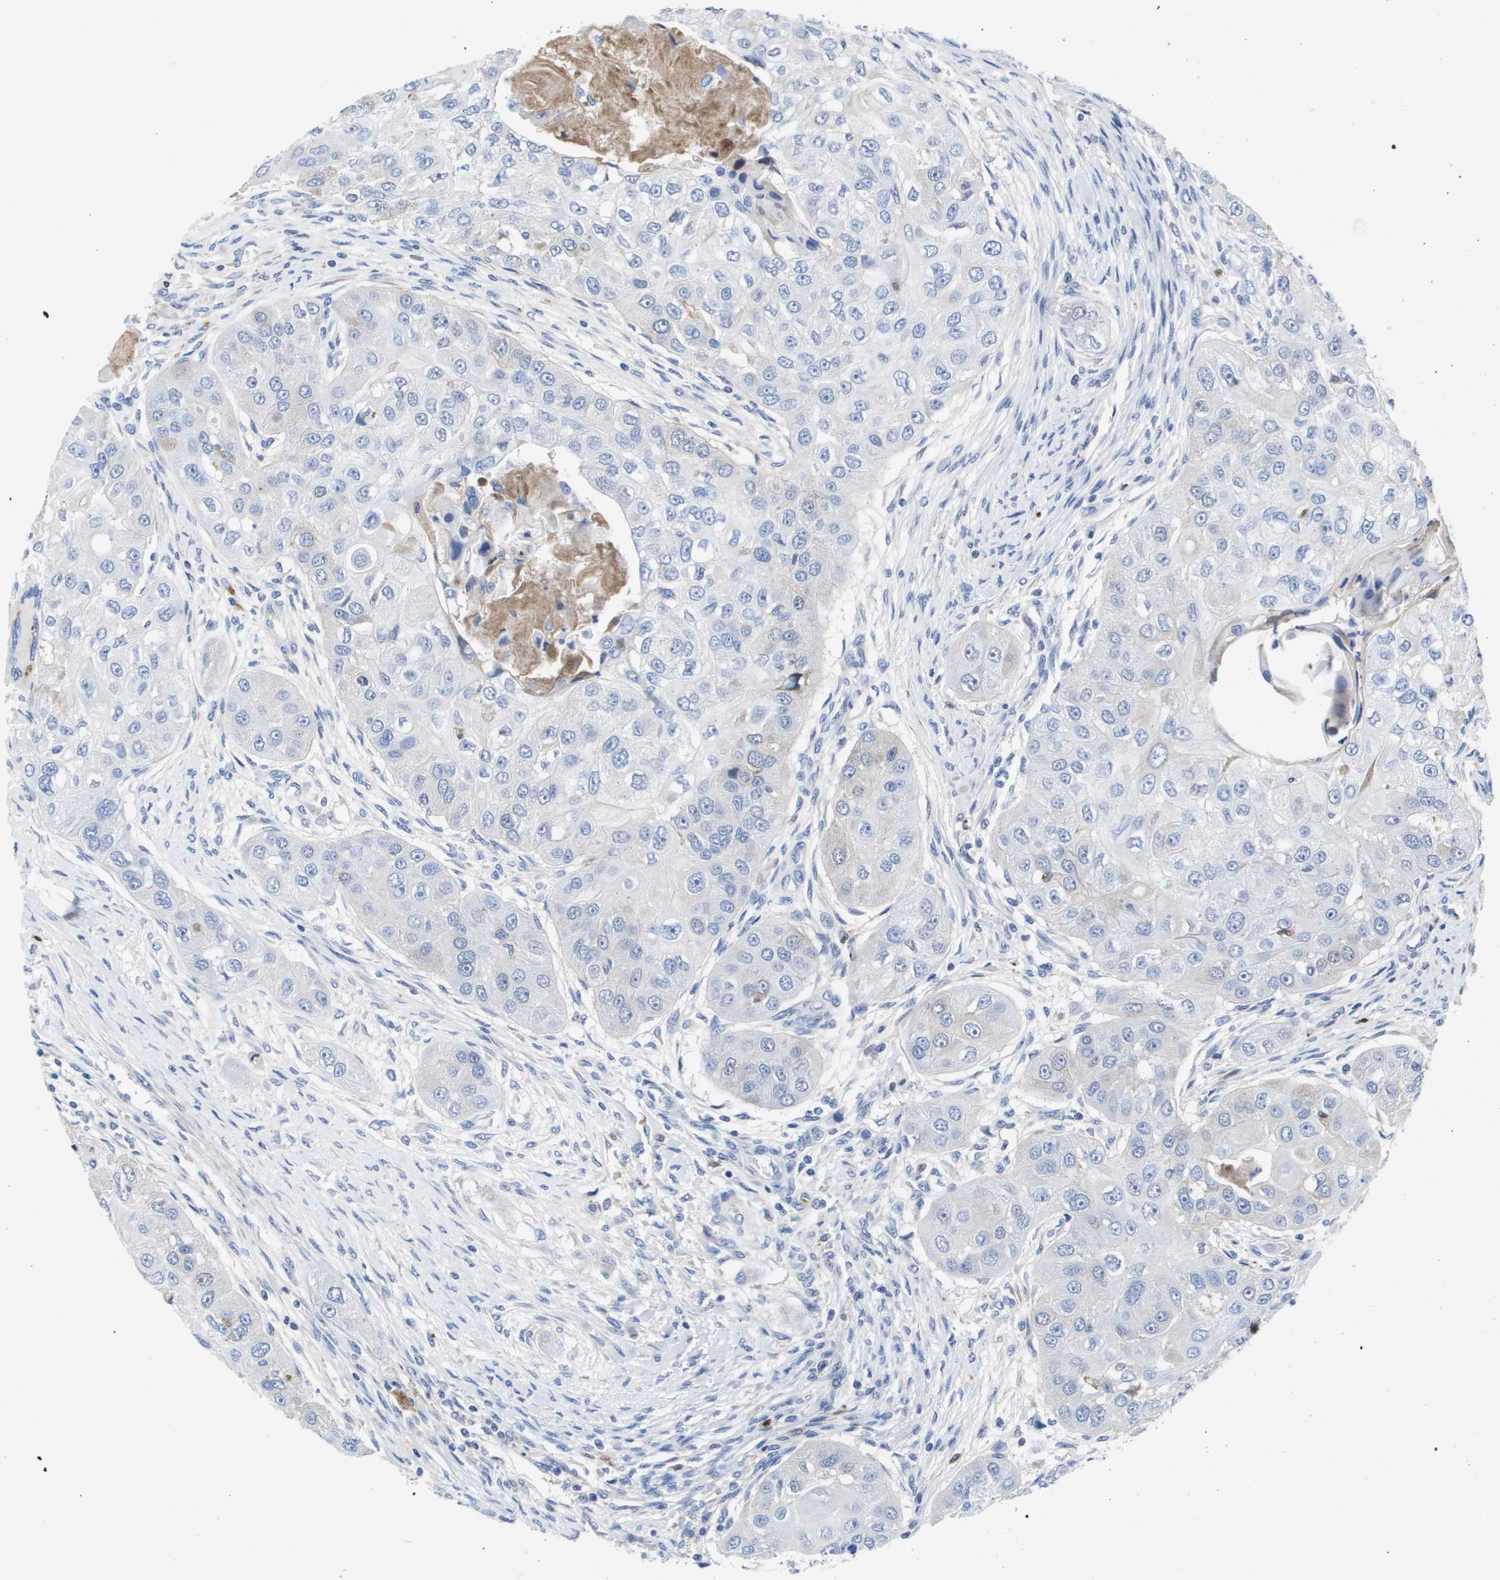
{"staining": {"intensity": "negative", "quantity": "none", "location": "none"}, "tissue": "head and neck cancer", "cell_type": "Tumor cells", "image_type": "cancer", "snomed": [{"axis": "morphology", "description": "Normal tissue, NOS"}, {"axis": "morphology", "description": "Squamous cell carcinoma, NOS"}, {"axis": "topography", "description": "Skeletal muscle"}, {"axis": "topography", "description": "Head-Neck"}], "caption": "A histopathology image of human head and neck cancer is negative for staining in tumor cells.", "gene": "SERPINC1", "patient": {"sex": "male", "age": 51}}